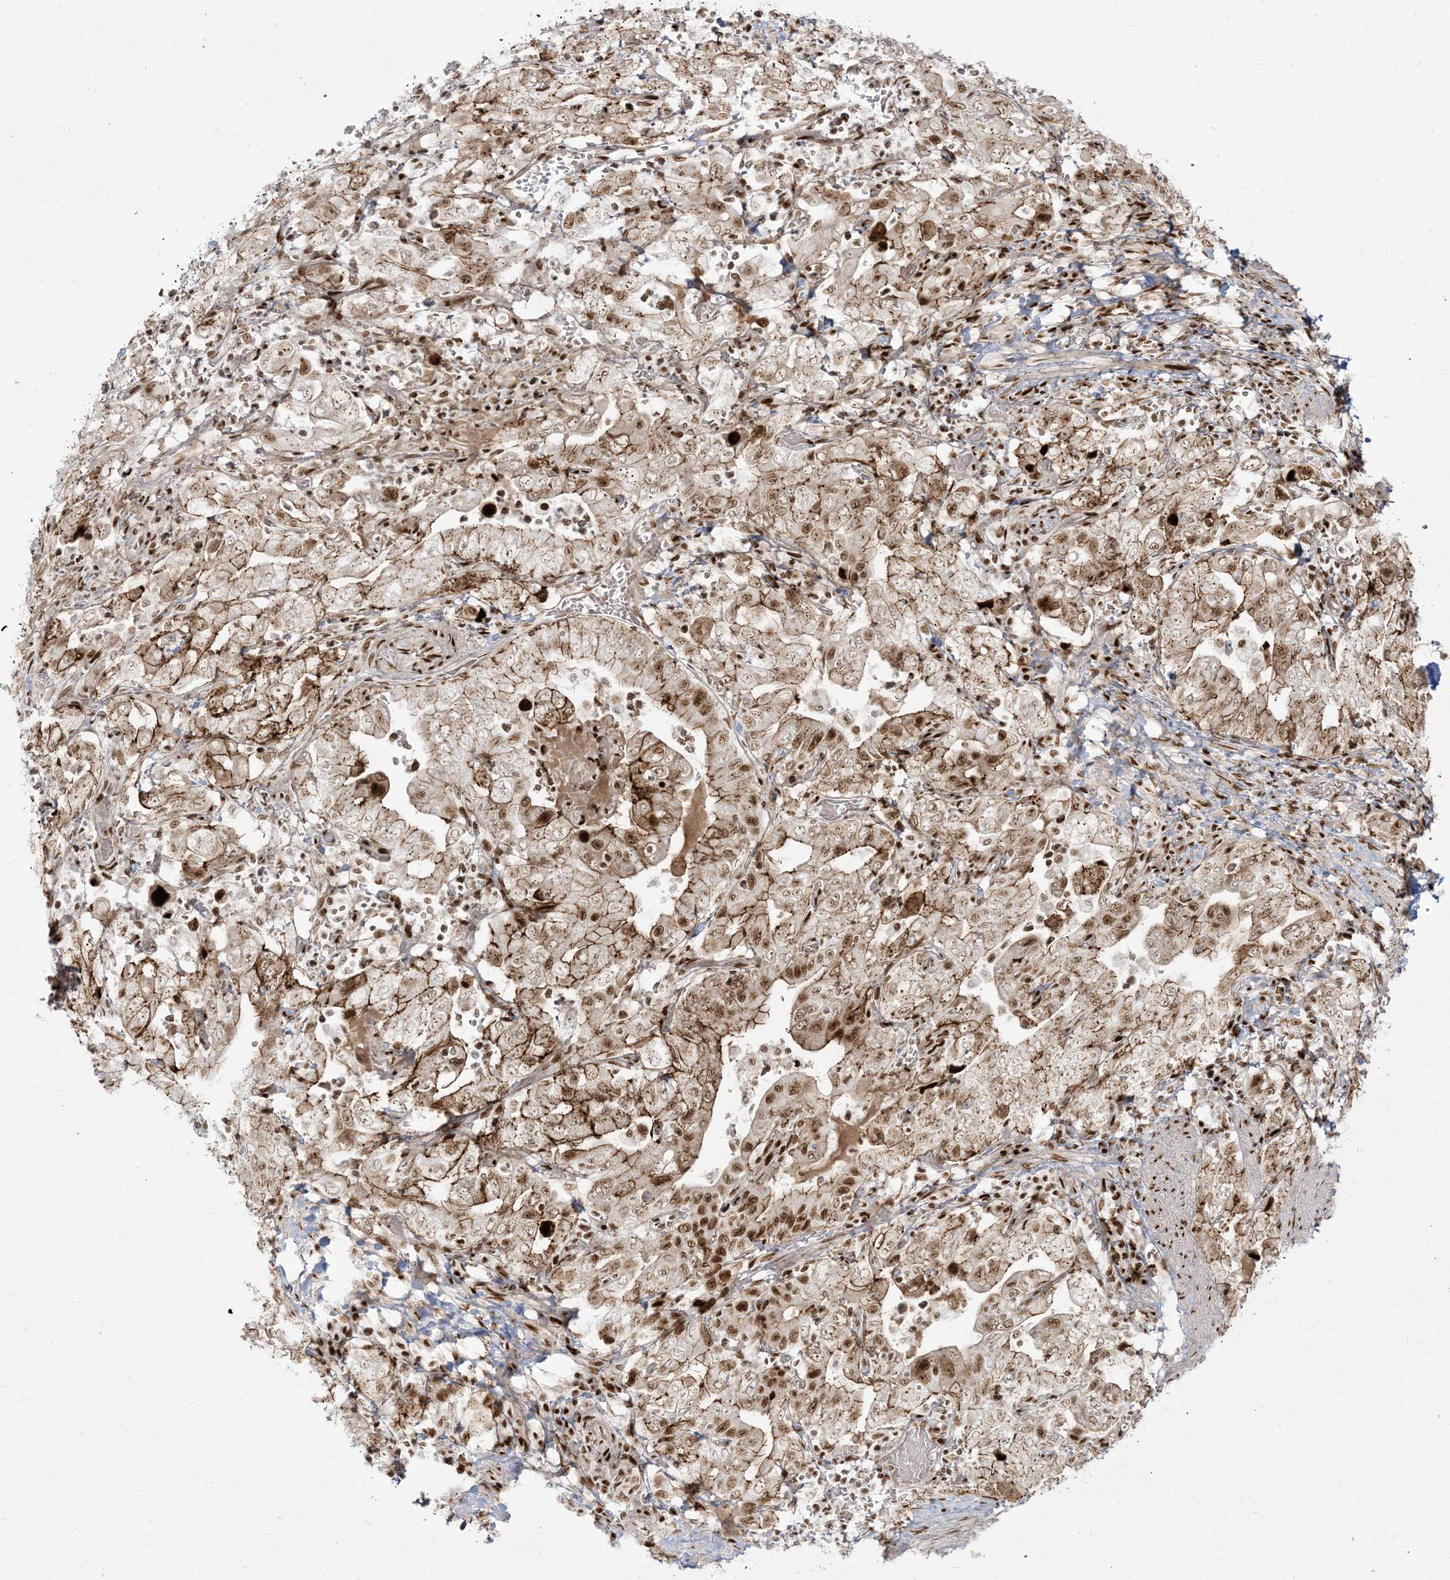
{"staining": {"intensity": "moderate", "quantity": ">75%", "location": "cytoplasmic/membranous,nuclear"}, "tissue": "stomach cancer", "cell_type": "Tumor cells", "image_type": "cancer", "snomed": [{"axis": "morphology", "description": "Adenocarcinoma, NOS"}, {"axis": "topography", "description": "Stomach, upper"}], "caption": "A medium amount of moderate cytoplasmic/membranous and nuclear positivity is appreciated in approximately >75% of tumor cells in stomach cancer tissue.", "gene": "RBM10", "patient": {"sex": "male", "age": 62}}